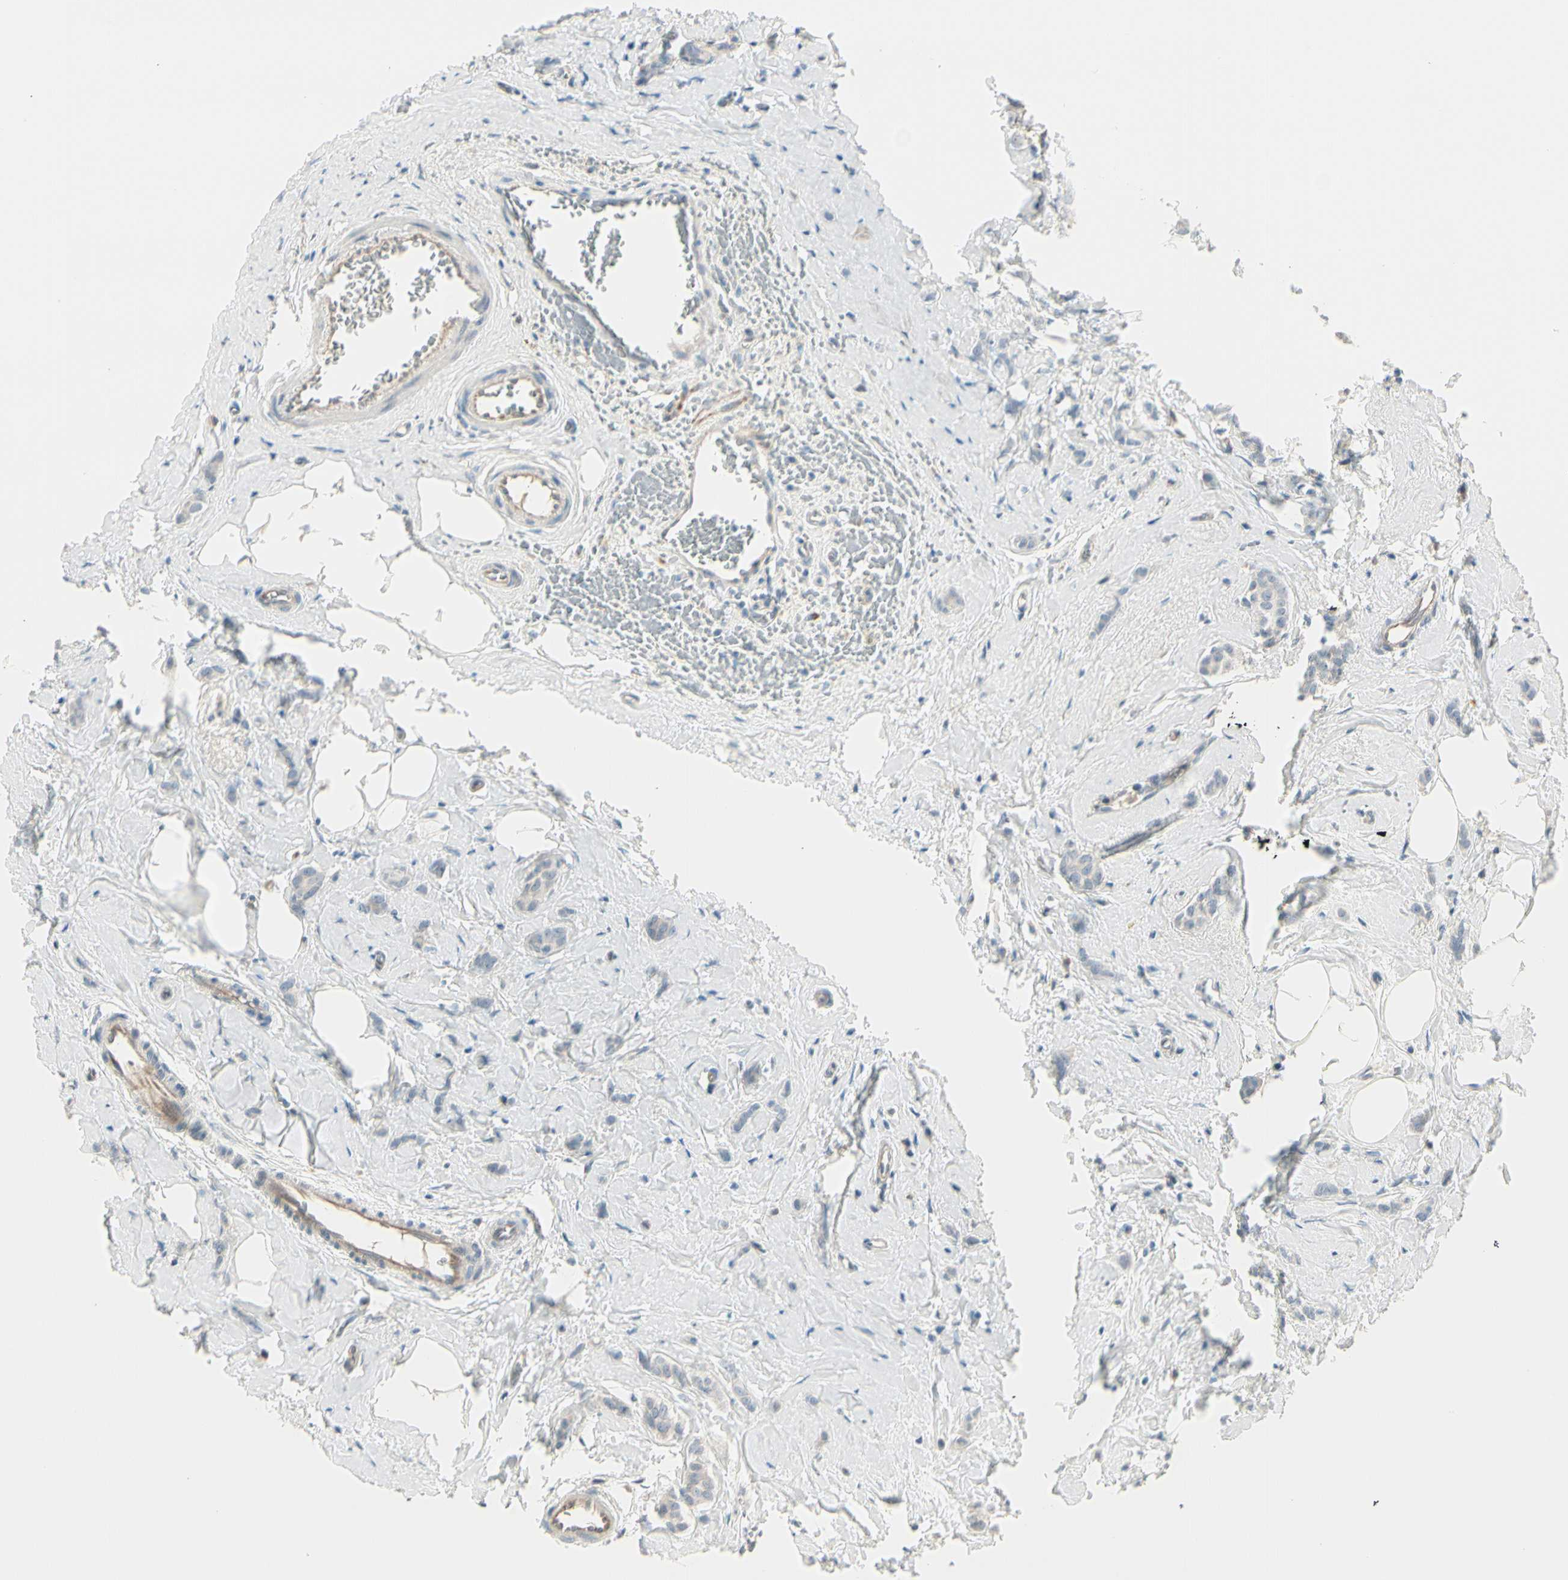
{"staining": {"intensity": "negative", "quantity": "none", "location": "none"}, "tissue": "breast cancer", "cell_type": "Tumor cells", "image_type": "cancer", "snomed": [{"axis": "morphology", "description": "Lobular carcinoma"}, {"axis": "topography", "description": "Breast"}], "caption": "Lobular carcinoma (breast) was stained to show a protein in brown. There is no significant positivity in tumor cells.", "gene": "SVBP", "patient": {"sex": "female", "age": 60}}